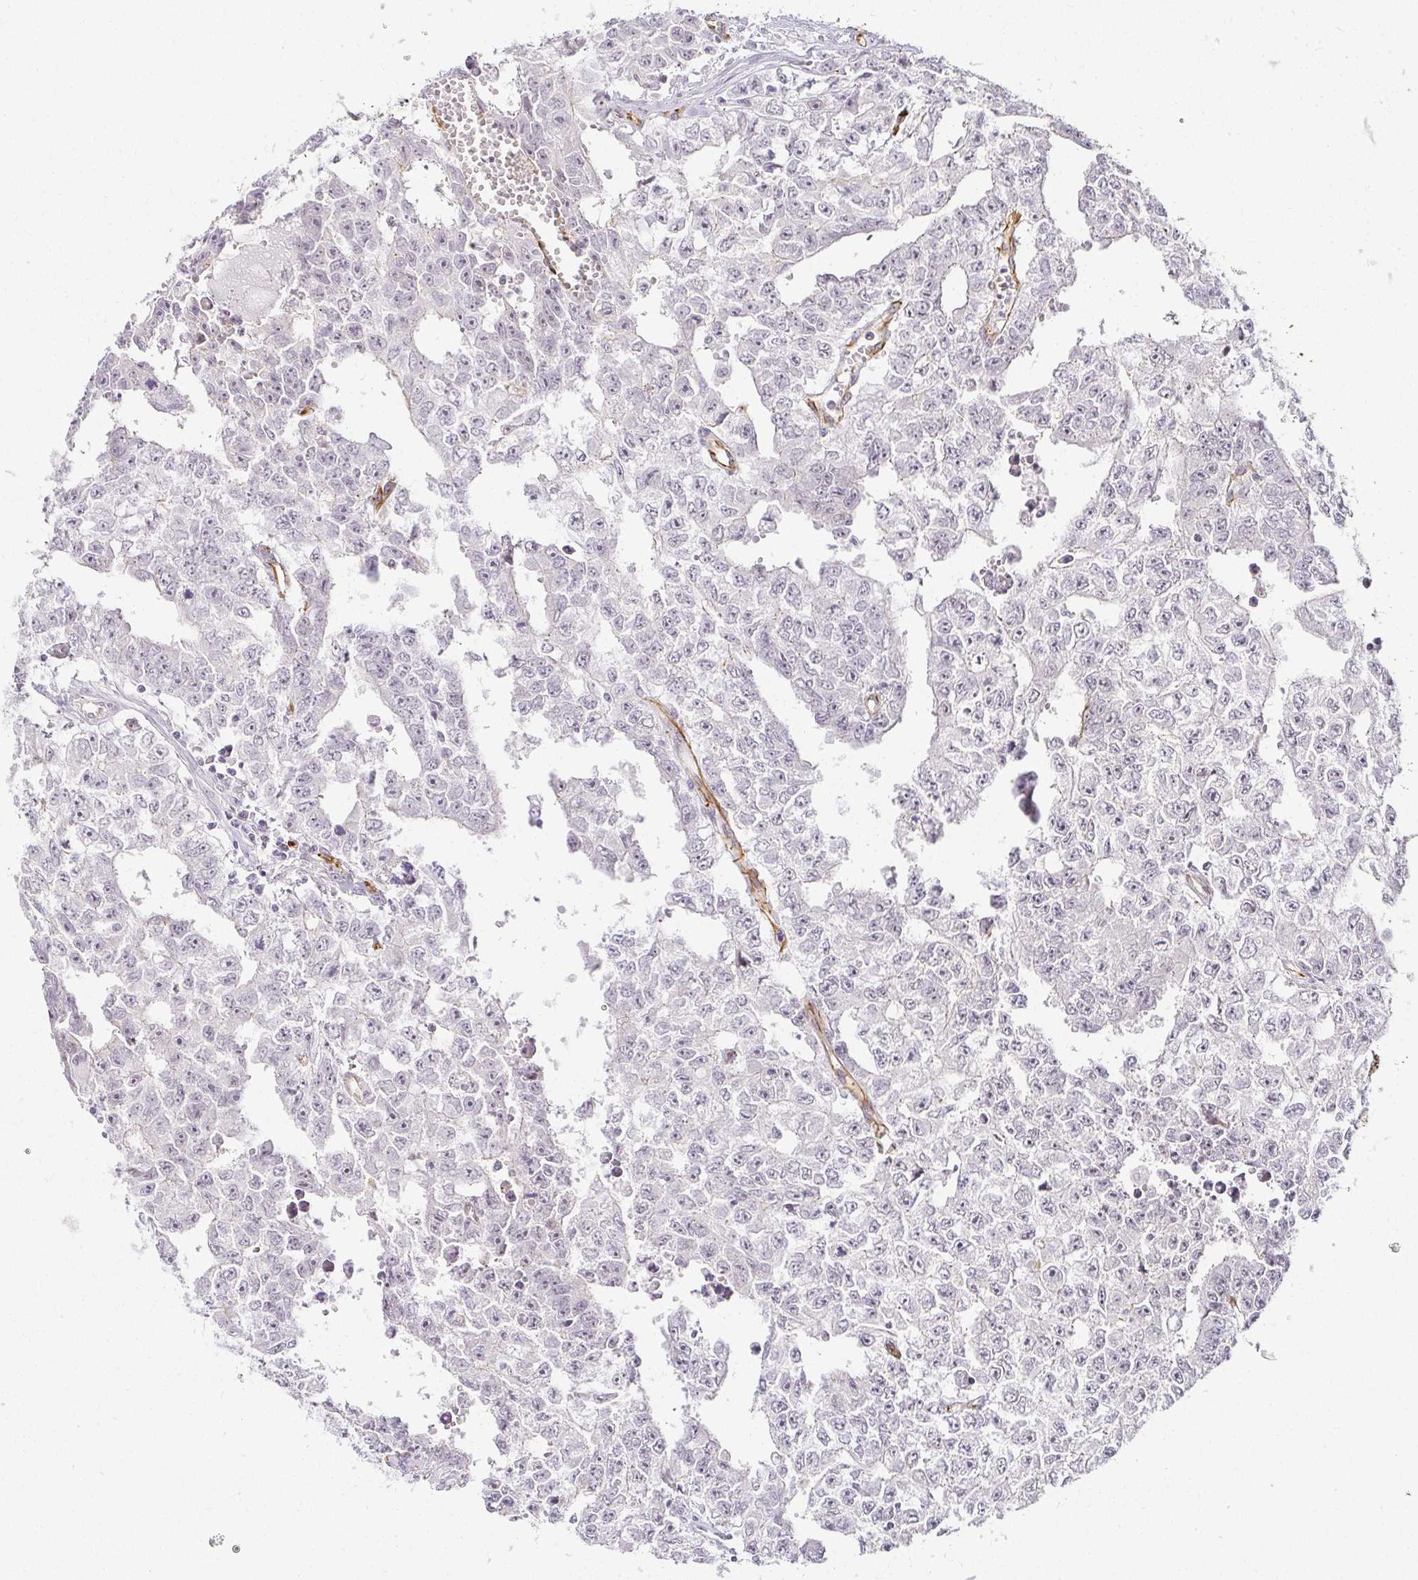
{"staining": {"intensity": "negative", "quantity": "none", "location": "none"}, "tissue": "testis cancer", "cell_type": "Tumor cells", "image_type": "cancer", "snomed": [{"axis": "morphology", "description": "Carcinoma, Embryonal, NOS"}, {"axis": "morphology", "description": "Teratoma, malignant, NOS"}, {"axis": "topography", "description": "Testis"}], "caption": "Testis cancer was stained to show a protein in brown. There is no significant staining in tumor cells.", "gene": "ACAN", "patient": {"sex": "male", "age": 24}}